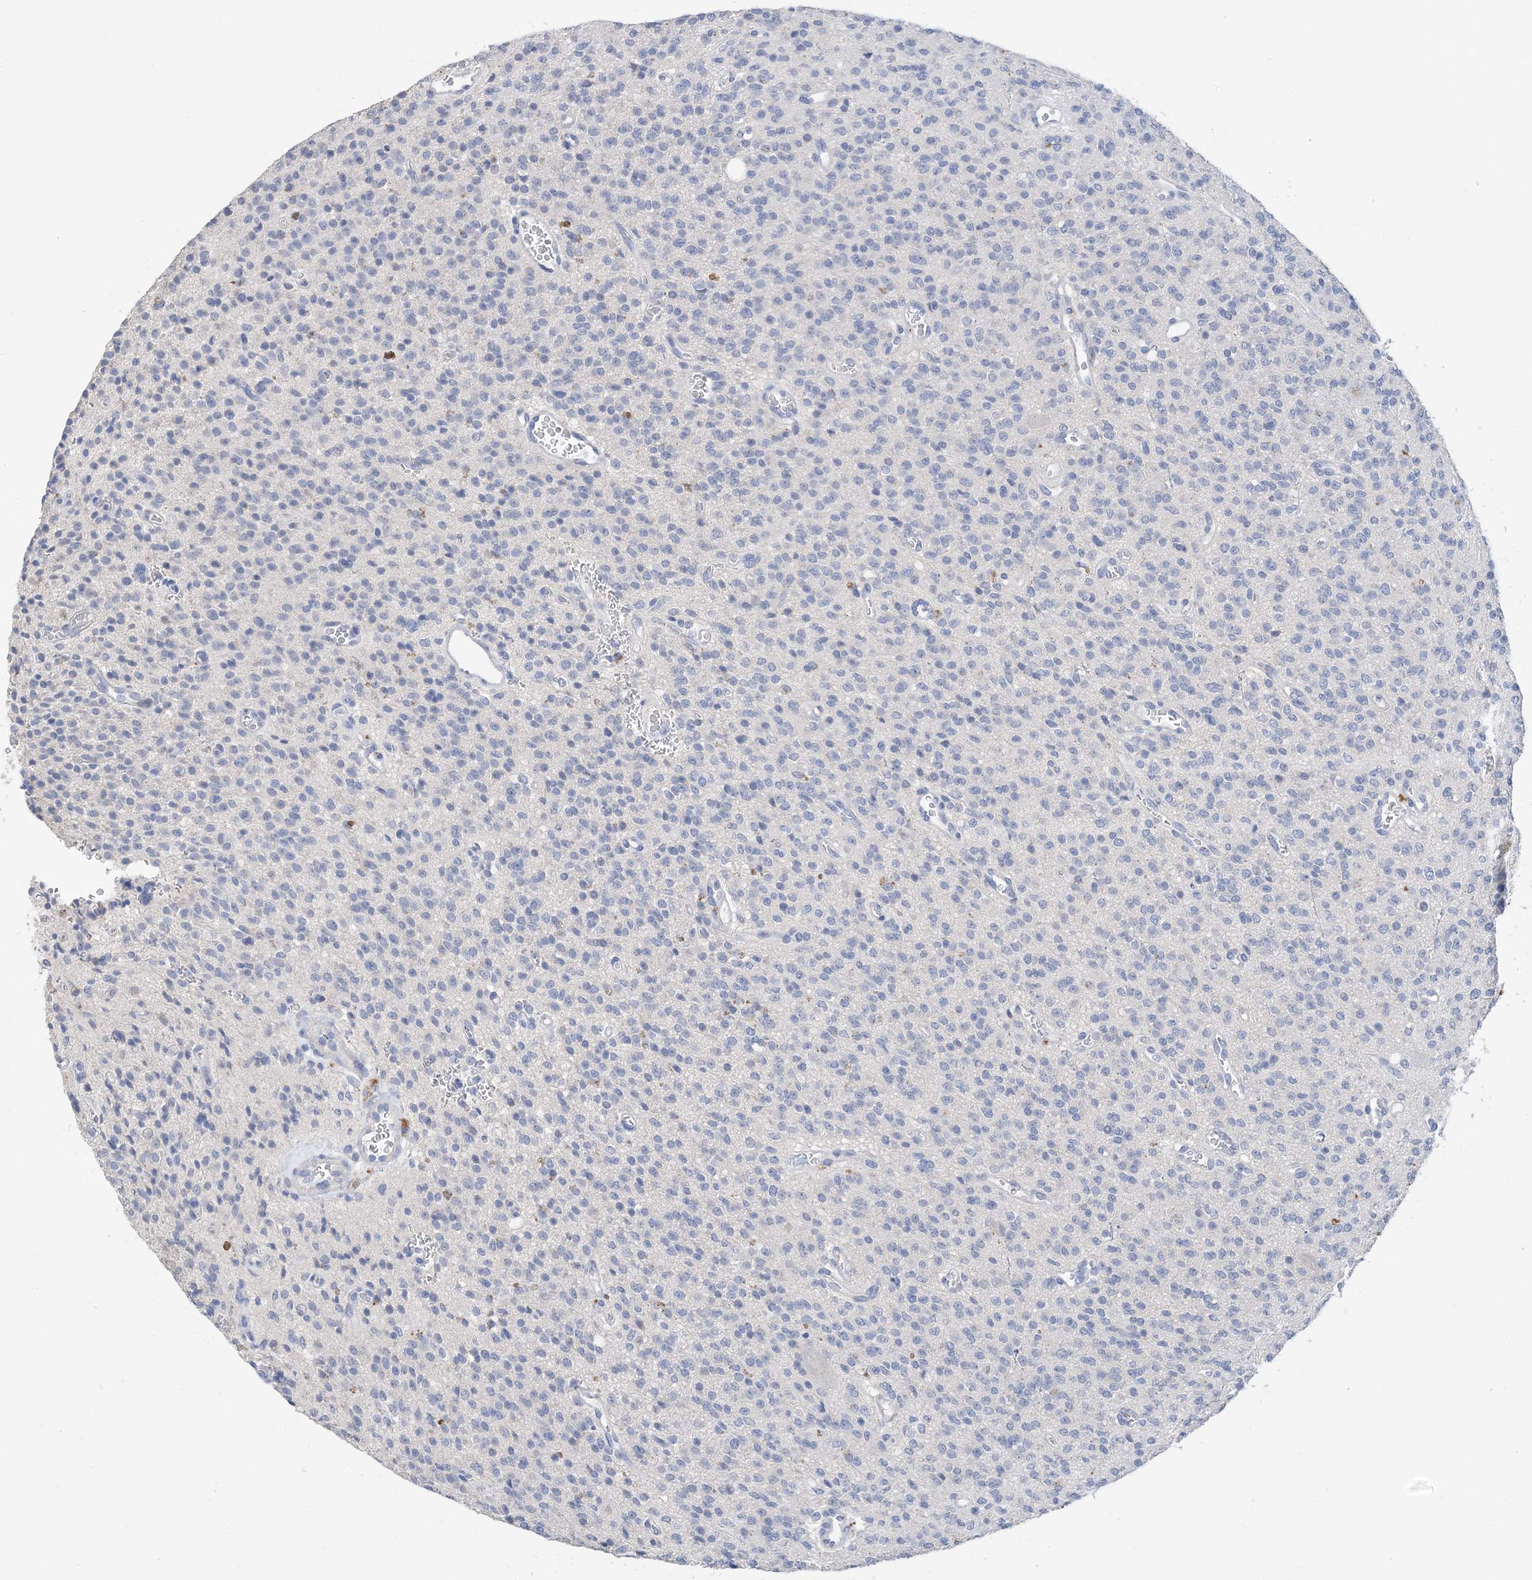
{"staining": {"intensity": "negative", "quantity": "none", "location": "none"}, "tissue": "glioma", "cell_type": "Tumor cells", "image_type": "cancer", "snomed": [{"axis": "morphology", "description": "Glioma, malignant, High grade"}, {"axis": "topography", "description": "Brain"}], "caption": "This is an immunohistochemistry photomicrograph of human malignant glioma (high-grade). There is no positivity in tumor cells.", "gene": "DSC3", "patient": {"sex": "male", "age": 34}}